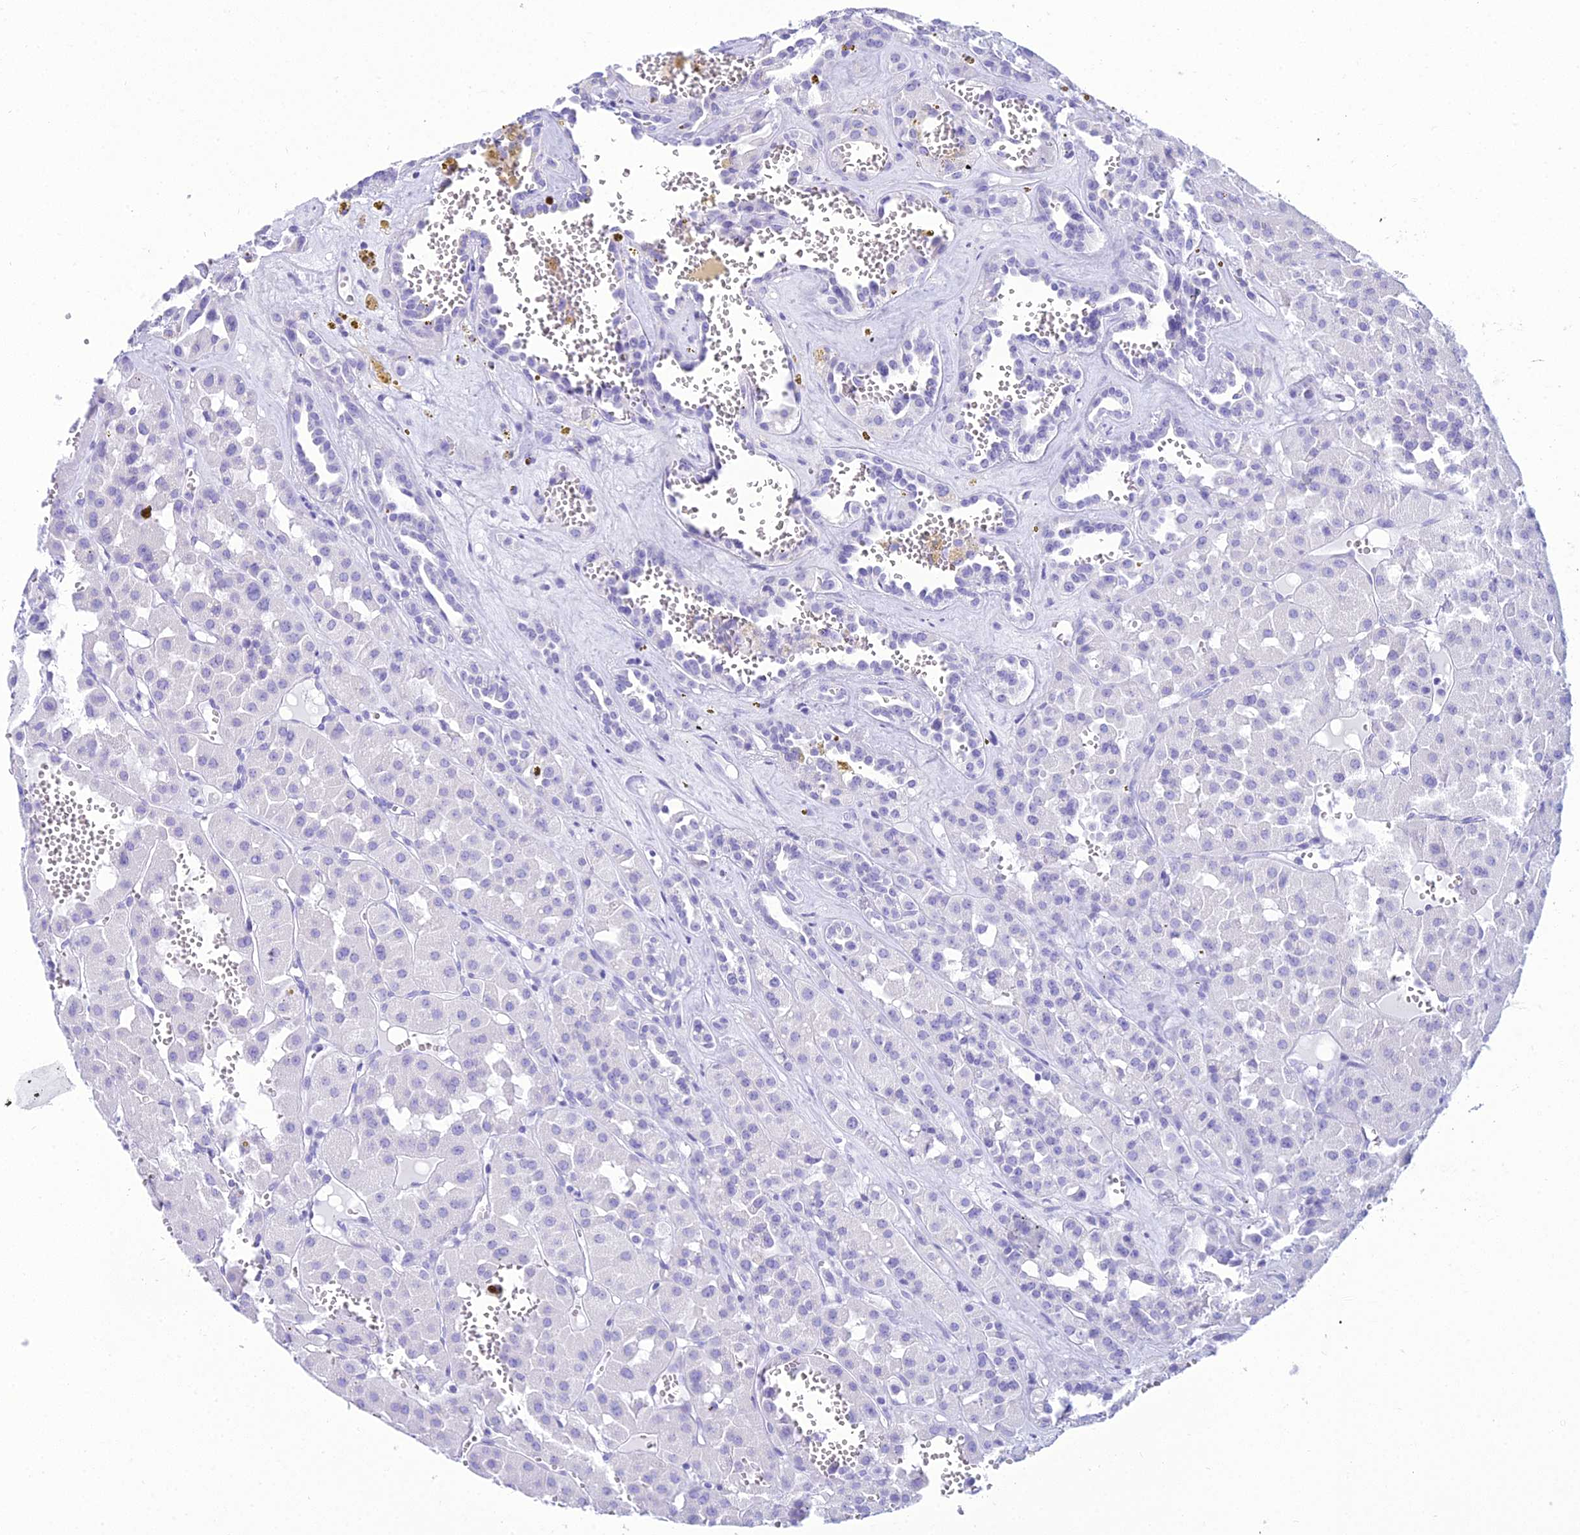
{"staining": {"intensity": "negative", "quantity": "none", "location": "none"}, "tissue": "renal cancer", "cell_type": "Tumor cells", "image_type": "cancer", "snomed": [{"axis": "morphology", "description": "Carcinoma, NOS"}, {"axis": "topography", "description": "Kidney"}], "caption": "This is a photomicrograph of immunohistochemistry staining of renal carcinoma, which shows no expression in tumor cells.", "gene": "ZNF442", "patient": {"sex": "female", "age": 75}}